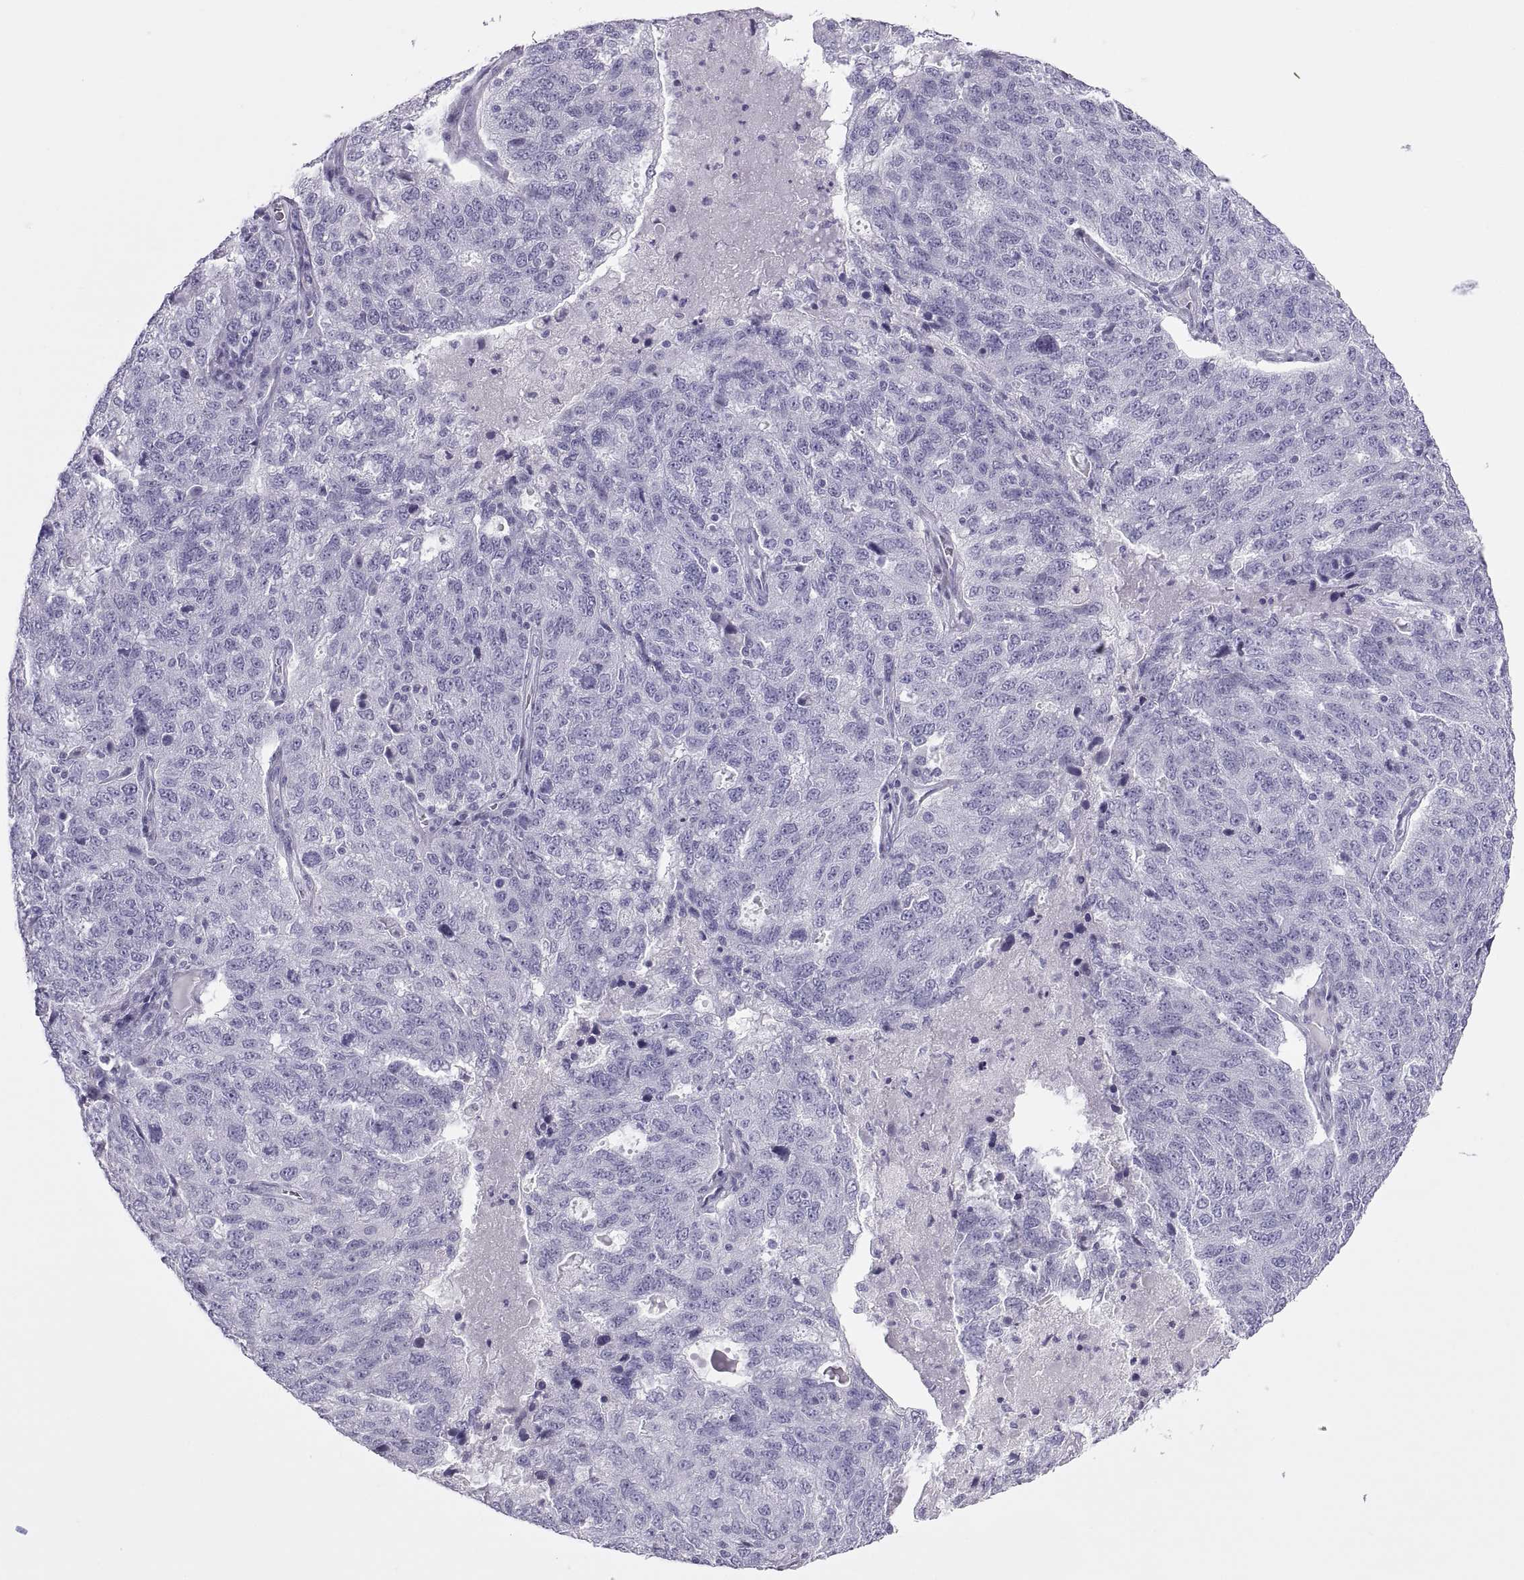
{"staining": {"intensity": "negative", "quantity": "none", "location": "none"}, "tissue": "ovarian cancer", "cell_type": "Tumor cells", "image_type": "cancer", "snomed": [{"axis": "morphology", "description": "Cystadenocarcinoma, serous, NOS"}, {"axis": "topography", "description": "Ovary"}], "caption": "A high-resolution micrograph shows IHC staining of ovarian serous cystadenocarcinoma, which reveals no significant staining in tumor cells. The staining is performed using DAB brown chromogen with nuclei counter-stained in using hematoxylin.", "gene": "SEMG1", "patient": {"sex": "female", "age": 71}}